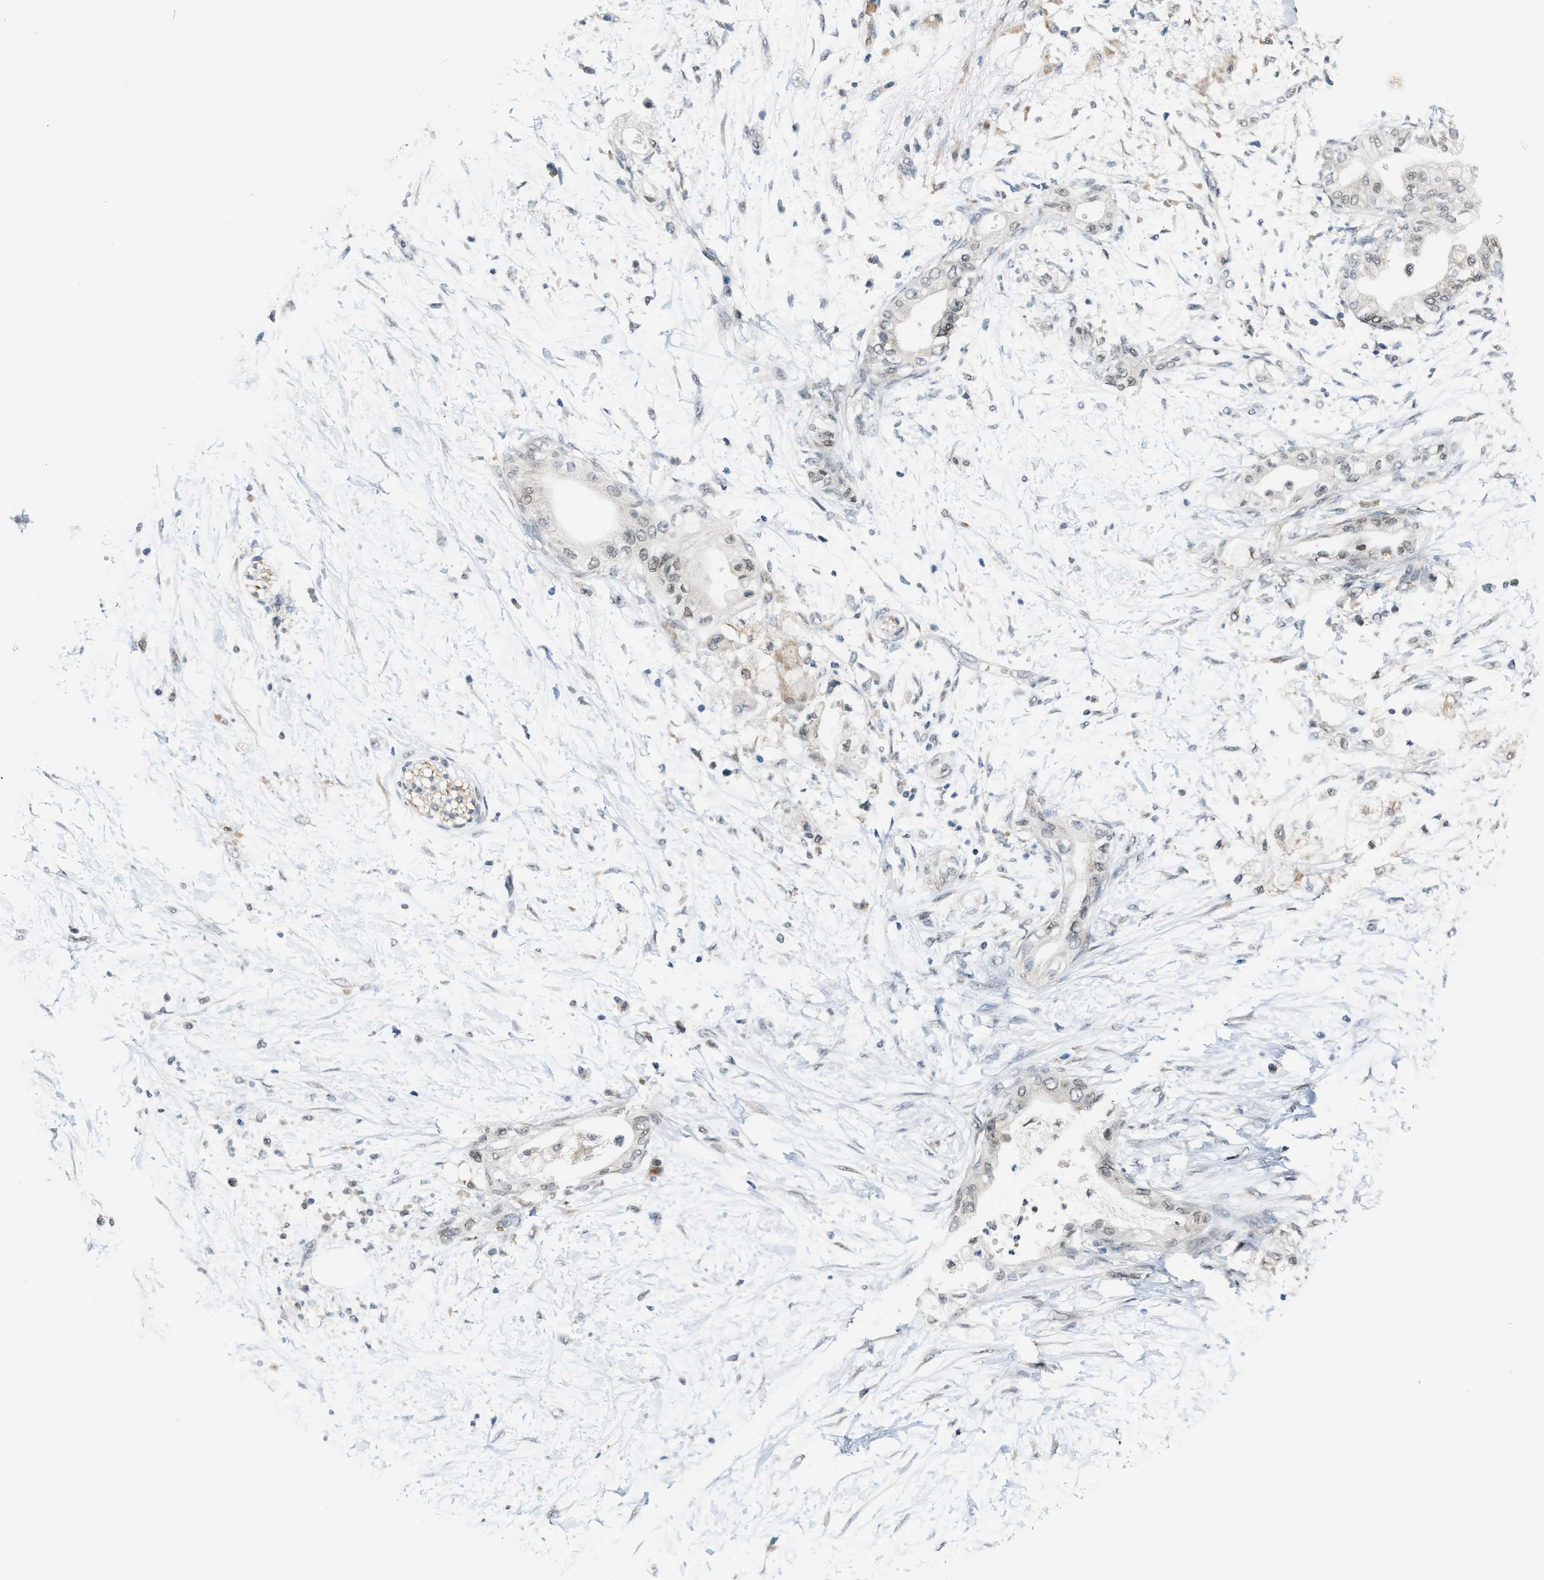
{"staining": {"intensity": "weak", "quantity": "25%-75%", "location": "cytoplasmic/membranous"}, "tissue": "adipose tissue", "cell_type": "Adipocytes", "image_type": "normal", "snomed": [{"axis": "morphology", "description": "Normal tissue, NOS"}, {"axis": "morphology", "description": "Adenocarcinoma, NOS"}, {"axis": "topography", "description": "Duodenum"}, {"axis": "topography", "description": "Peripheral nerve tissue"}], "caption": "This micrograph shows immunohistochemistry (IHC) staining of normal human adipose tissue, with low weak cytoplasmic/membranous staining in approximately 25%-75% of adipocytes.", "gene": "KIF24", "patient": {"sex": "female", "age": 60}}